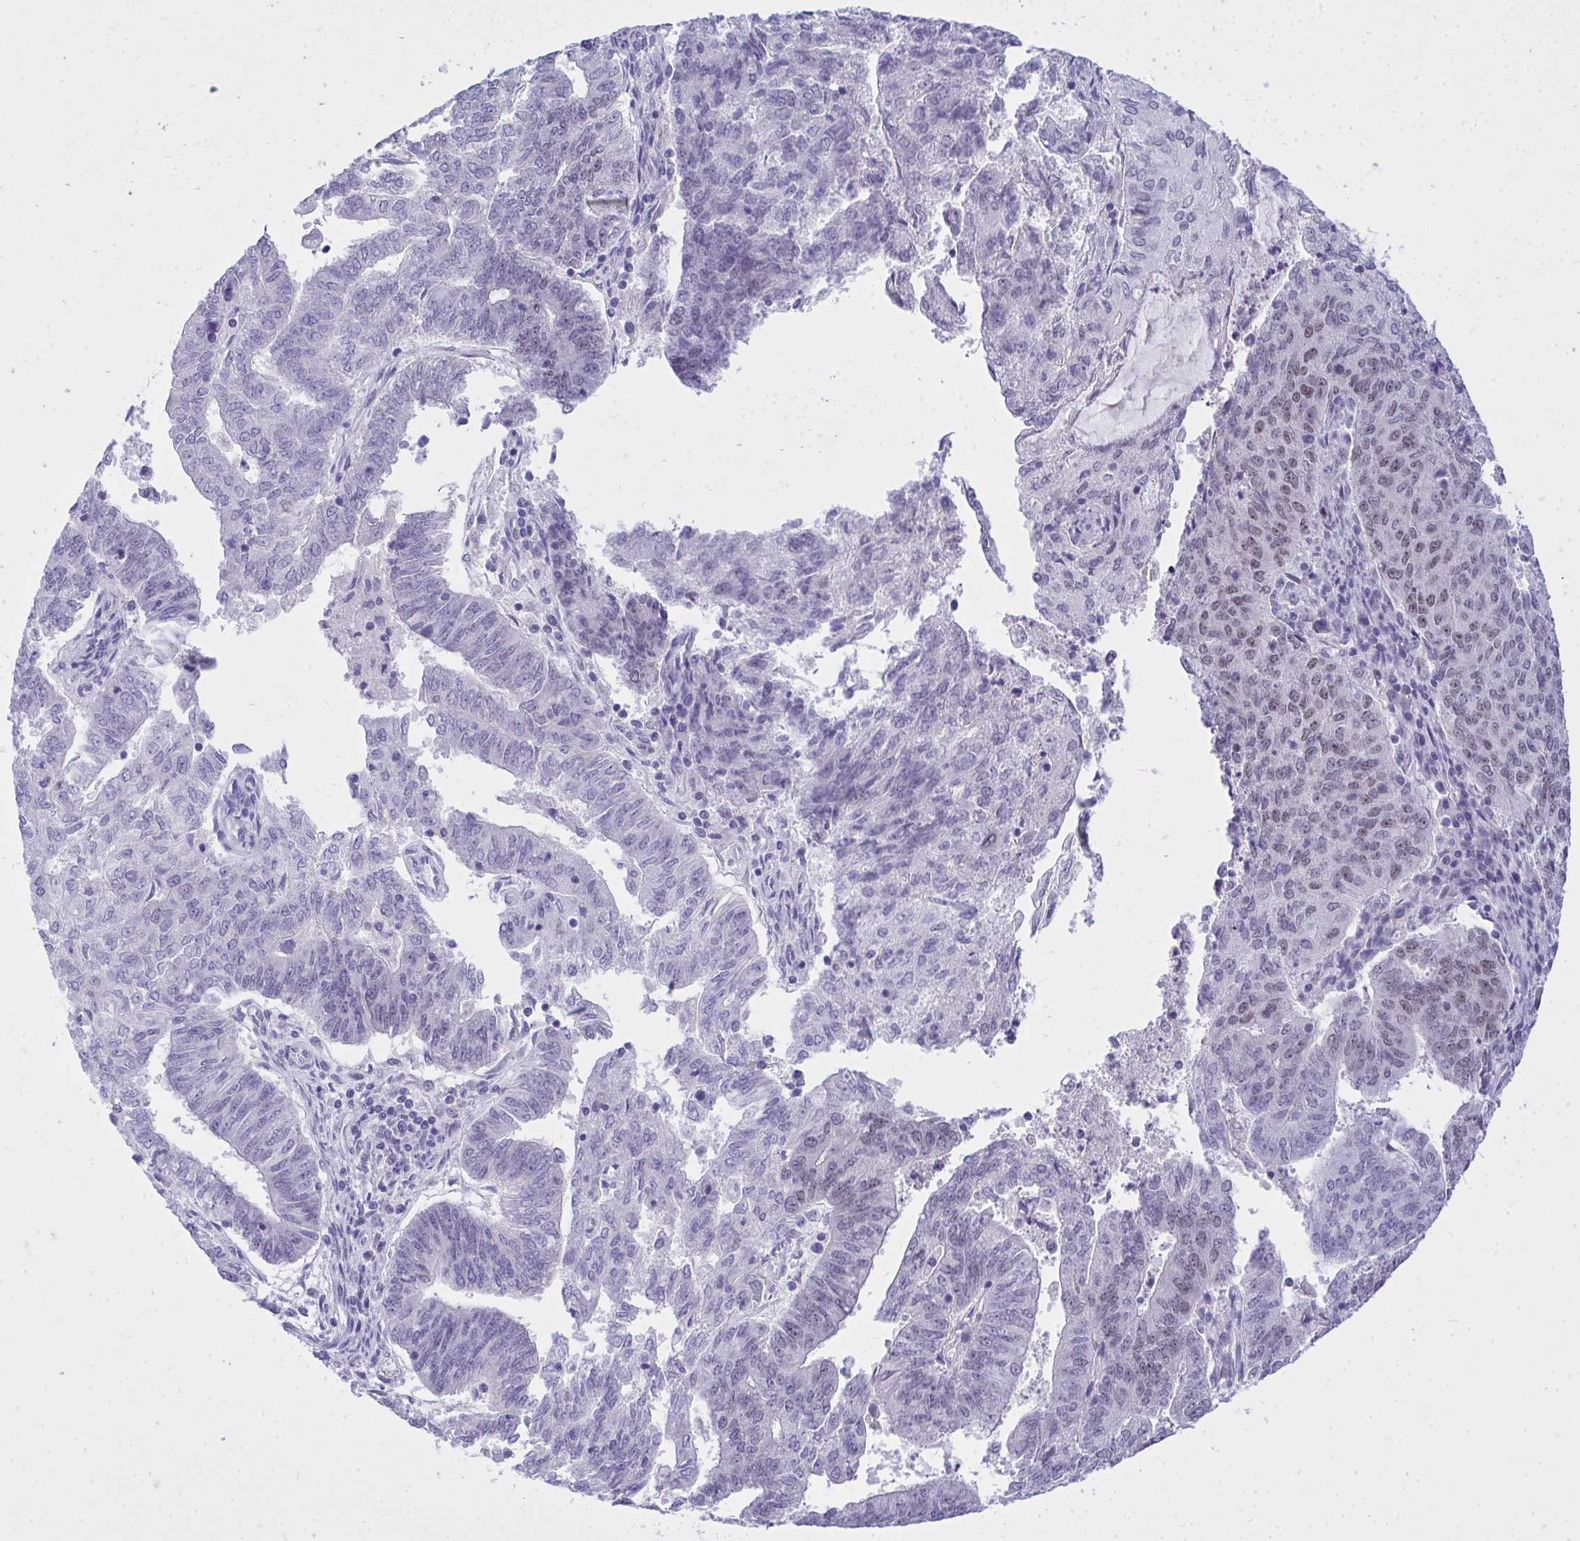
{"staining": {"intensity": "weak", "quantity": "<25%", "location": "nuclear"}, "tissue": "endometrial cancer", "cell_type": "Tumor cells", "image_type": "cancer", "snomed": [{"axis": "morphology", "description": "Adenocarcinoma, NOS"}, {"axis": "topography", "description": "Endometrium"}], "caption": "This is an immunohistochemistry (IHC) photomicrograph of adenocarcinoma (endometrial). There is no expression in tumor cells.", "gene": "TEAD4", "patient": {"sex": "female", "age": 82}}